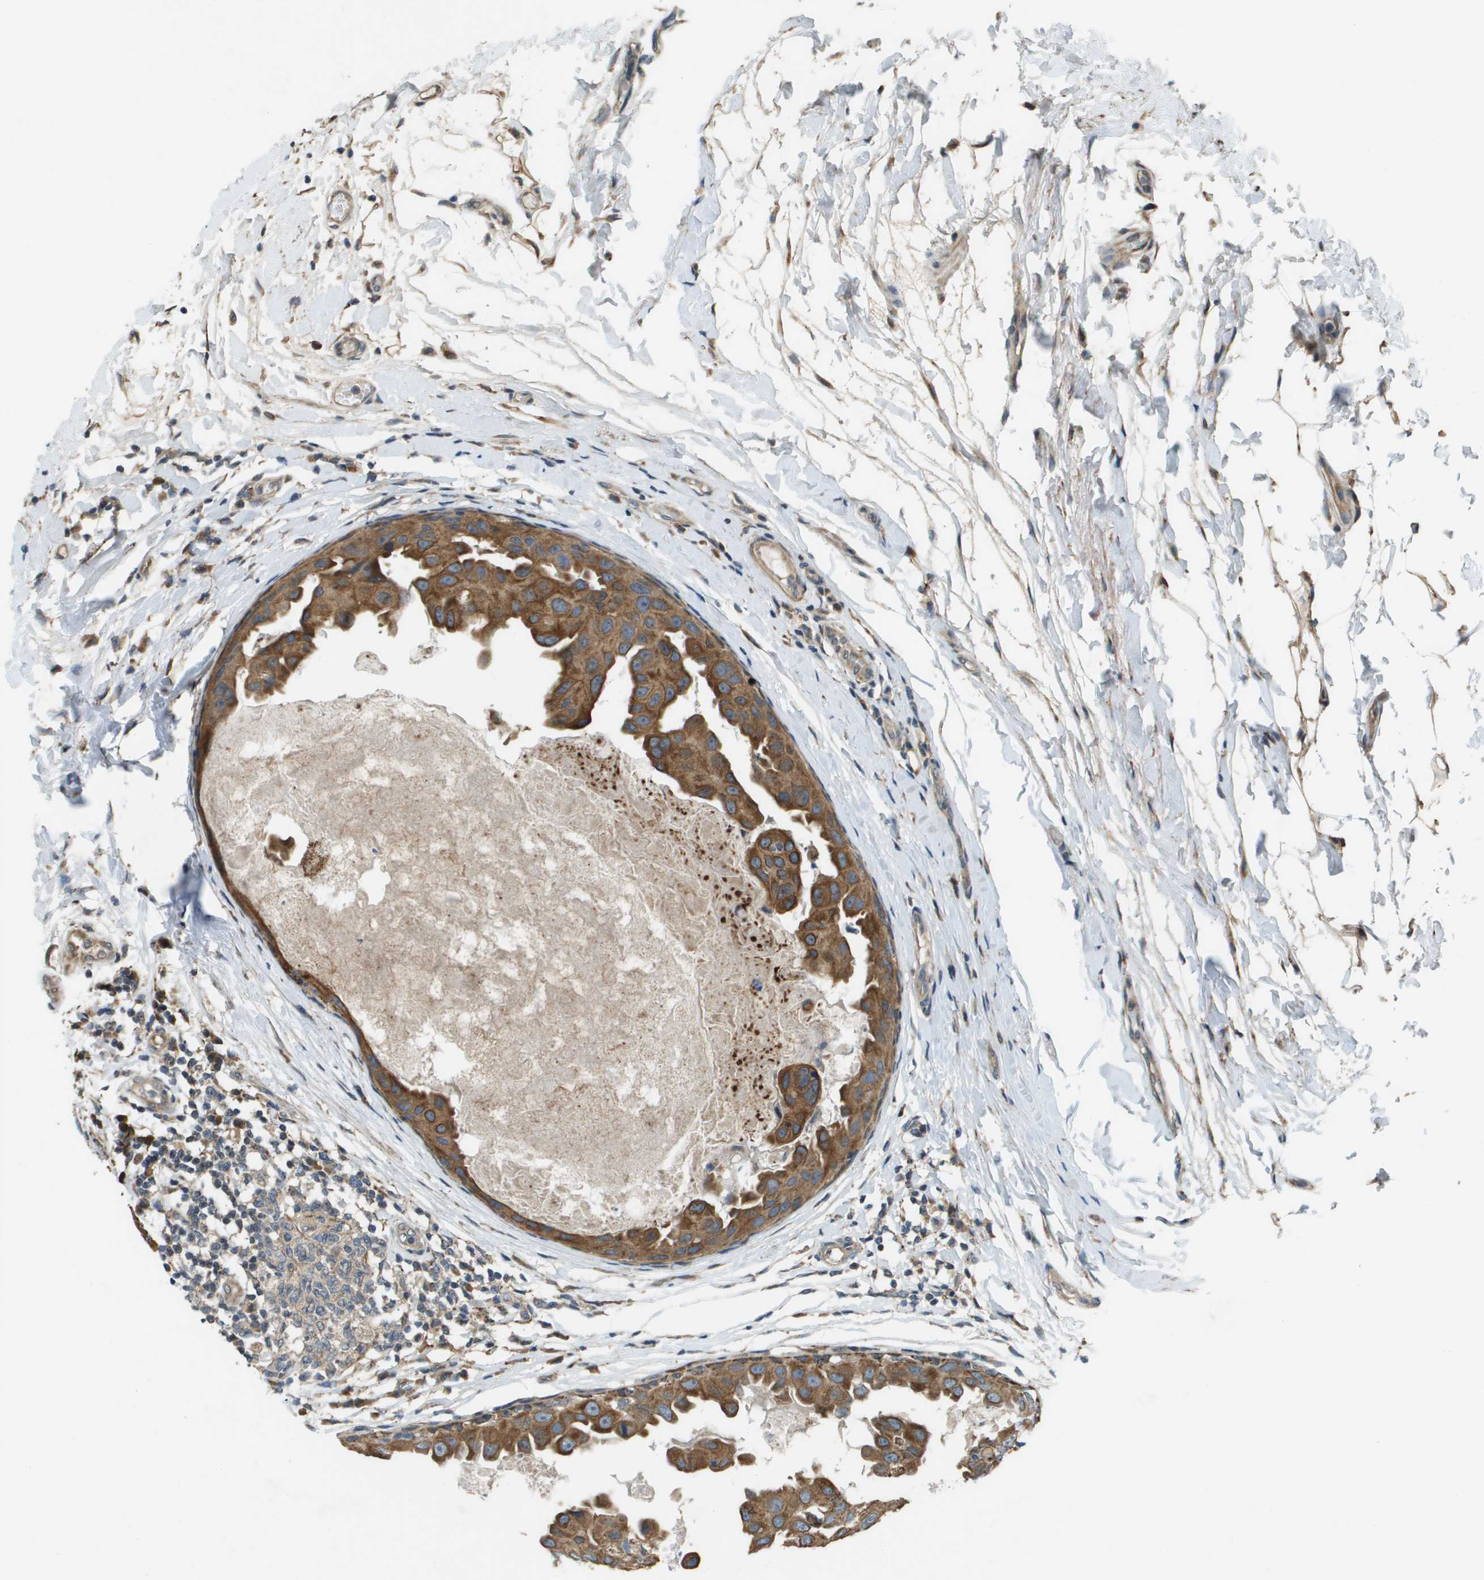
{"staining": {"intensity": "moderate", "quantity": ">75%", "location": "cytoplasmic/membranous"}, "tissue": "breast cancer", "cell_type": "Tumor cells", "image_type": "cancer", "snomed": [{"axis": "morphology", "description": "Duct carcinoma"}, {"axis": "topography", "description": "Breast"}], "caption": "Invasive ductal carcinoma (breast) was stained to show a protein in brown. There is medium levels of moderate cytoplasmic/membranous staining in approximately >75% of tumor cells. Immunohistochemistry (ihc) stains the protein of interest in brown and the nuclei are stained blue.", "gene": "CDKN2C", "patient": {"sex": "female", "age": 27}}